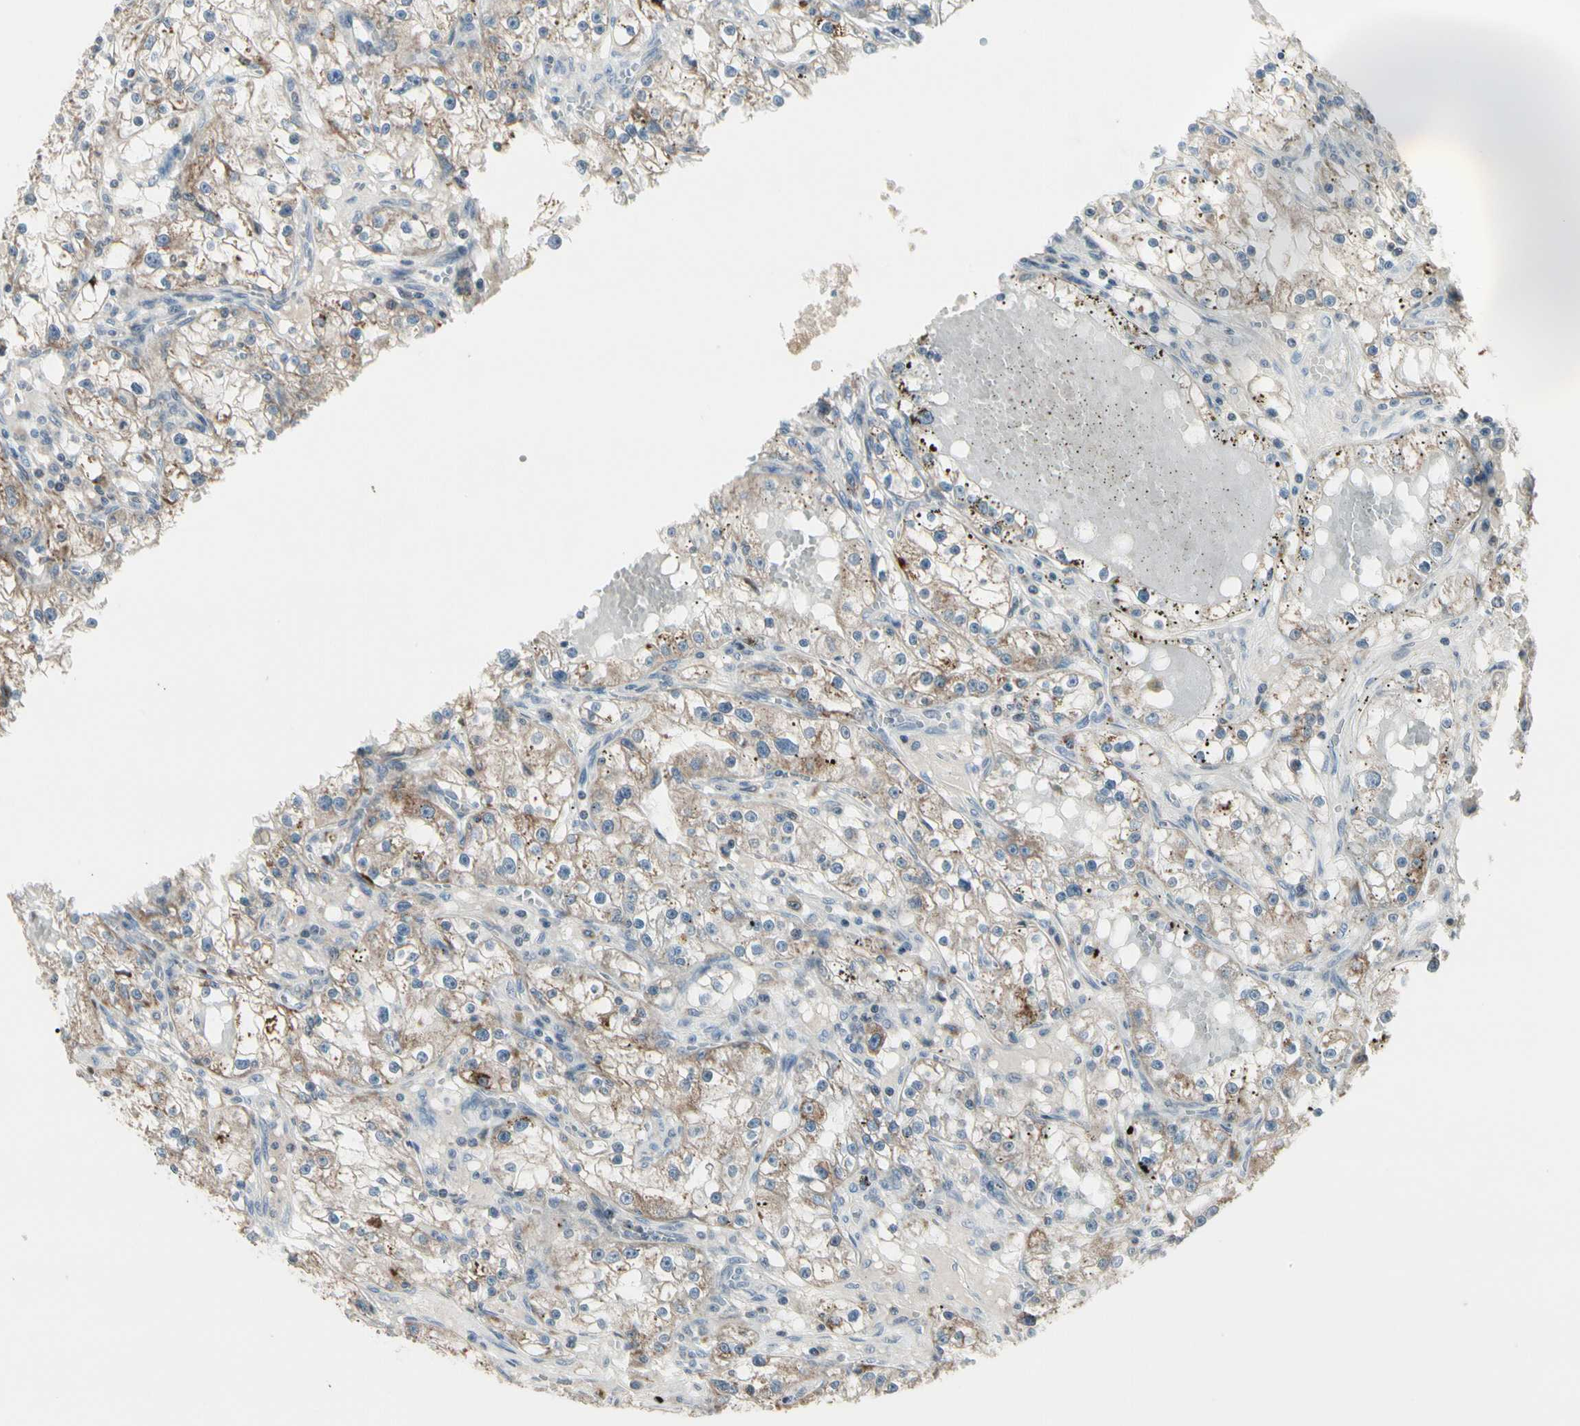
{"staining": {"intensity": "moderate", "quantity": "25%-75%", "location": "cytoplasmic/membranous"}, "tissue": "renal cancer", "cell_type": "Tumor cells", "image_type": "cancer", "snomed": [{"axis": "morphology", "description": "Adenocarcinoma, NOS"}, {"axis": "topography", "description": "Kidney"}], "caption": "The immunohistochemical stain highlights moderate cytoplasmic/membranous staining in tumor cells of renal adenocarcinoma tissue.", "gene": "TMEM176A", "patient": {"sex": "male", "age": 56}}